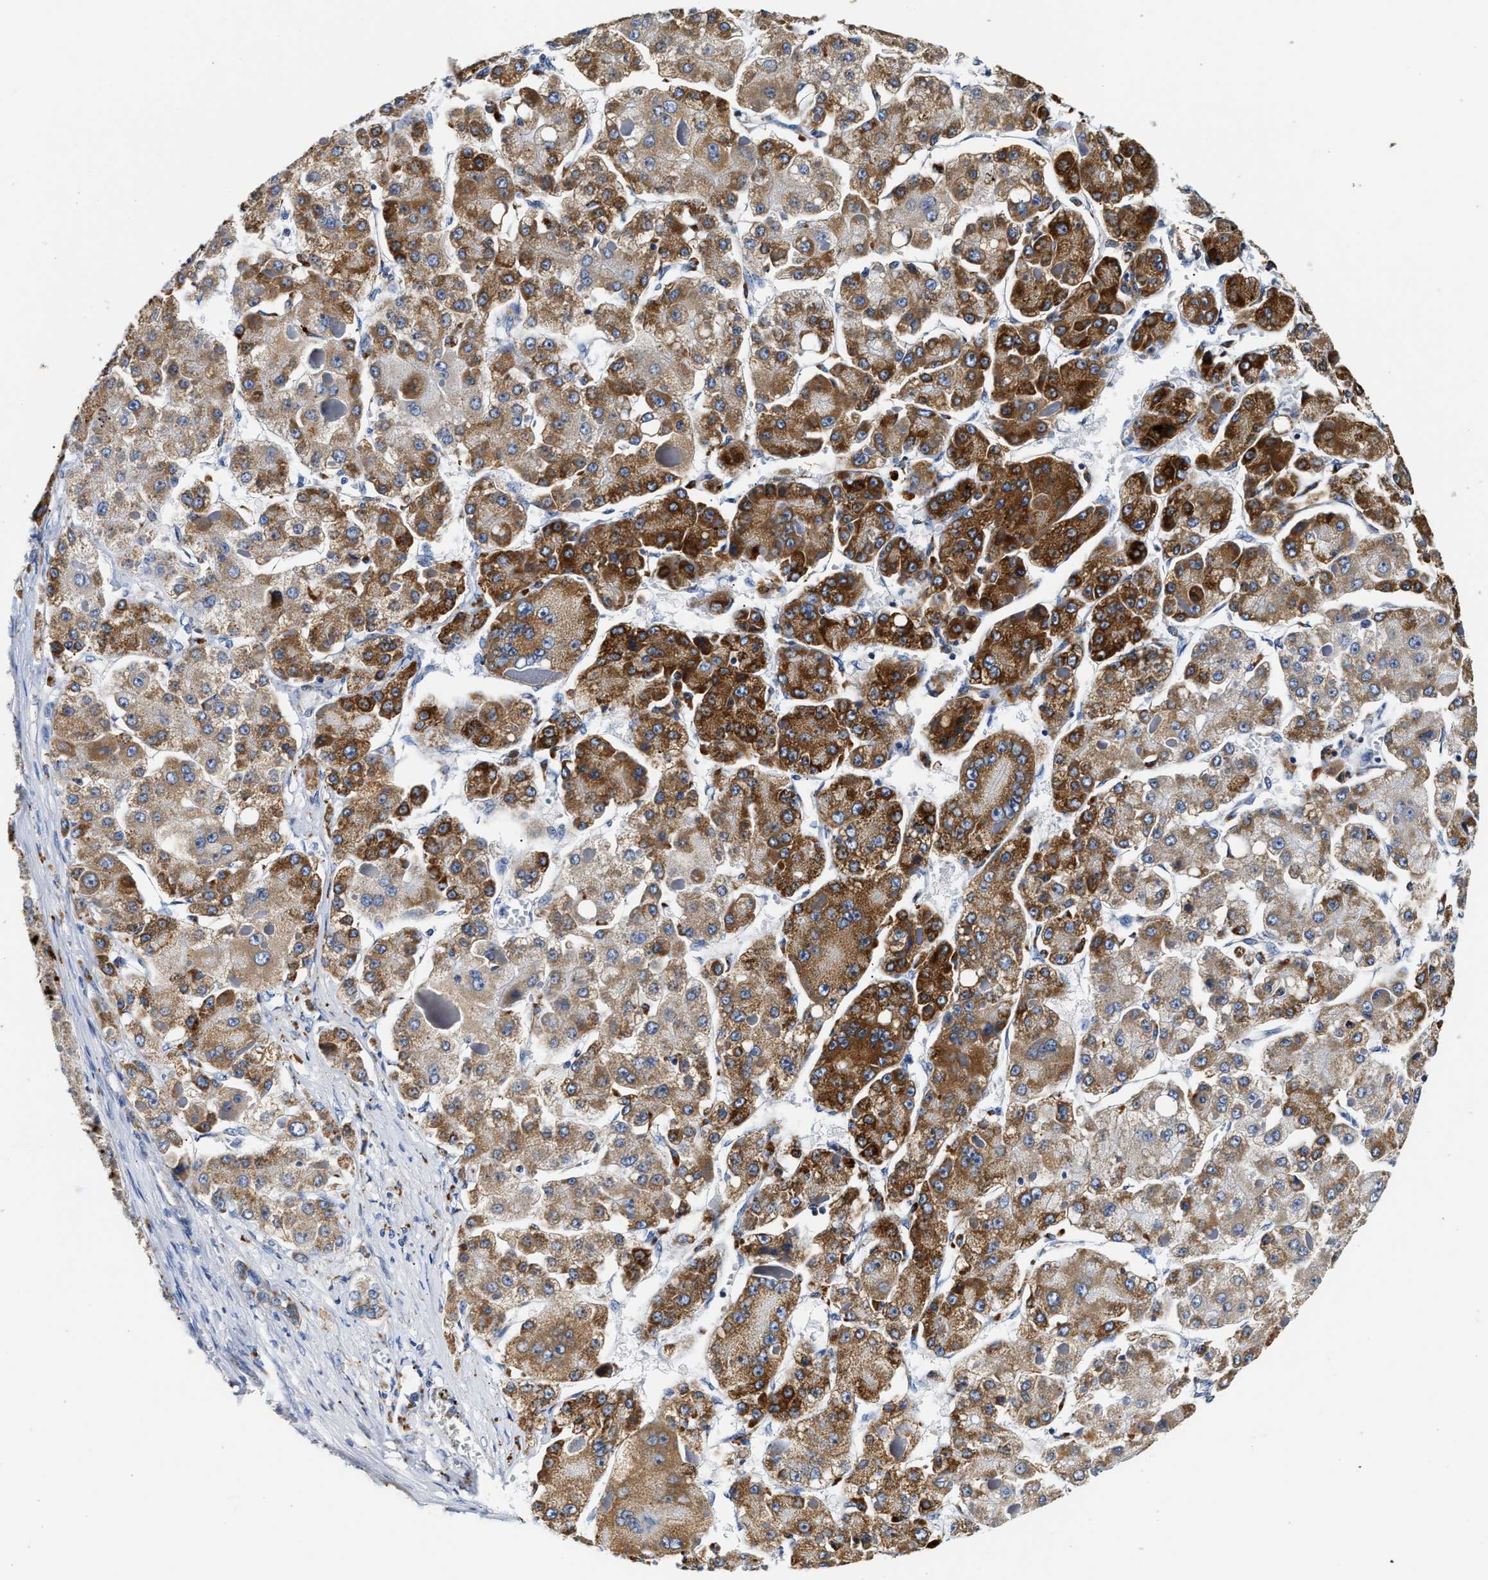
{"staining": {"intensity": "strong", "quantity": "25%-75%", "location": "cytoplasmic/membranous"}, "tissue": "liver cancer", "cell_type": "Tumor cells", "image_type": "cancer", "snomed": [{"axis": "morphology", "description": "Carcinoma, Hepatocellular, NOS"}, {"axis": "topography", "description": "Liver"}], "caption": "Immunohistochemistry (IHC) micrograph of human liver cancer (hepatocellular carcinoma) stained for a protein (brown), which displays high levels of strong cytoplasmic/membranous staining in approximately 25%-75% of tumor cells.", "gene": "ACADVL", "patient": {"sex": "female", "age": 73}}